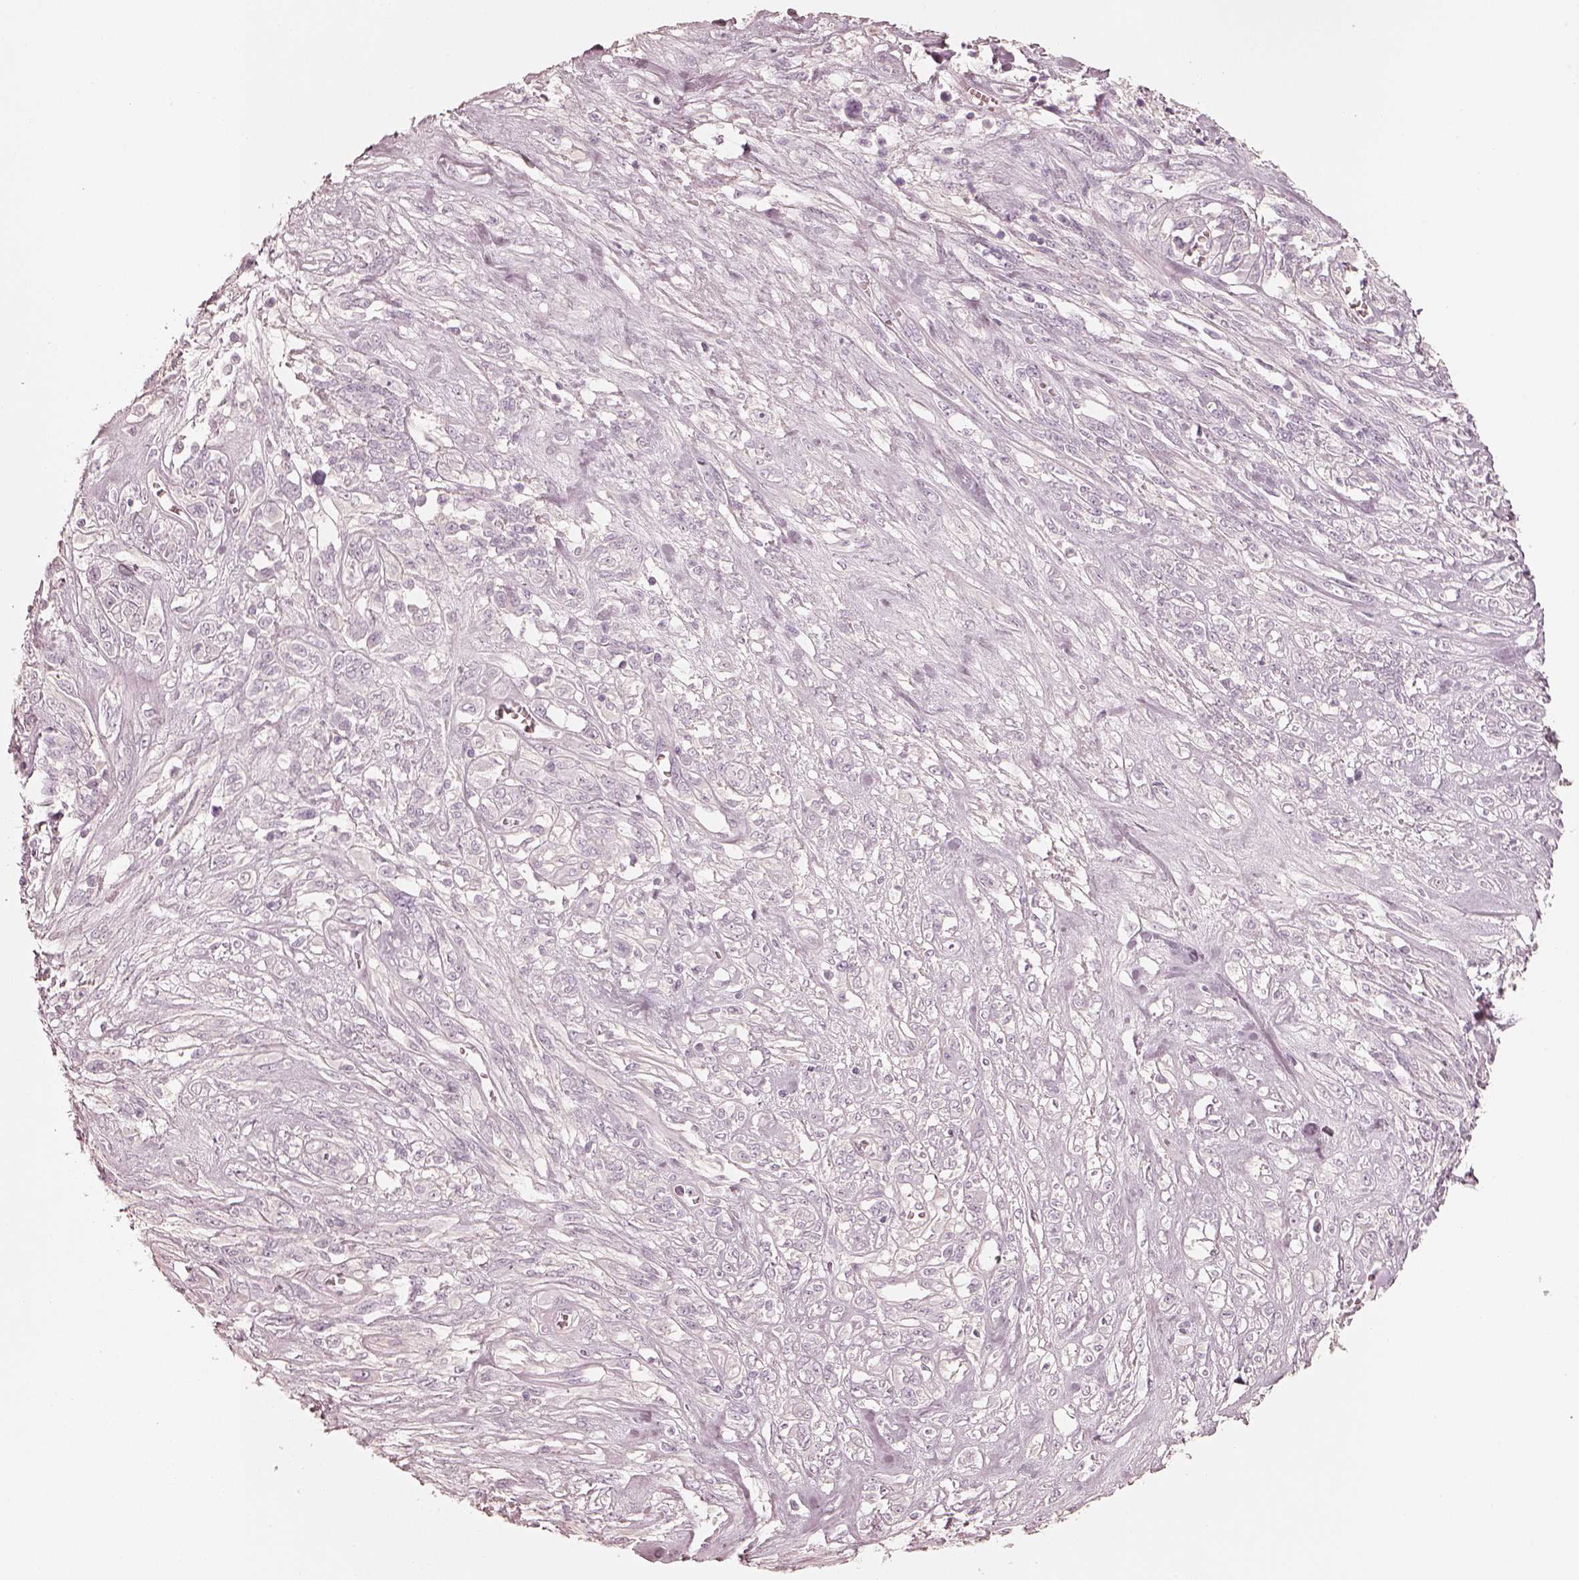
{"staining": {"intensity": "negative", "quantity": "none", "location": "none"}, "tissue": "melanoma", "cell_type": "Tumor cells", "image_type": "cancer", "snomed": [{"axis": "morphology", "description": "Malignant melanoma, NOS"}, {"axis": "topography", "description": "Skin"}], "caption": "High power microscopy micrograph of an IHC micrograph of malignant melanoma, revealing no significant expression in tumor cells. (Stains: DAB (3,3'-diaminobenzidine) IHC with hematoxylin counter stain, Microscopy: brightfield microscopy at high magnification).", "gene": "KRT82", "patient": {"sex": "female", "age": 91}}